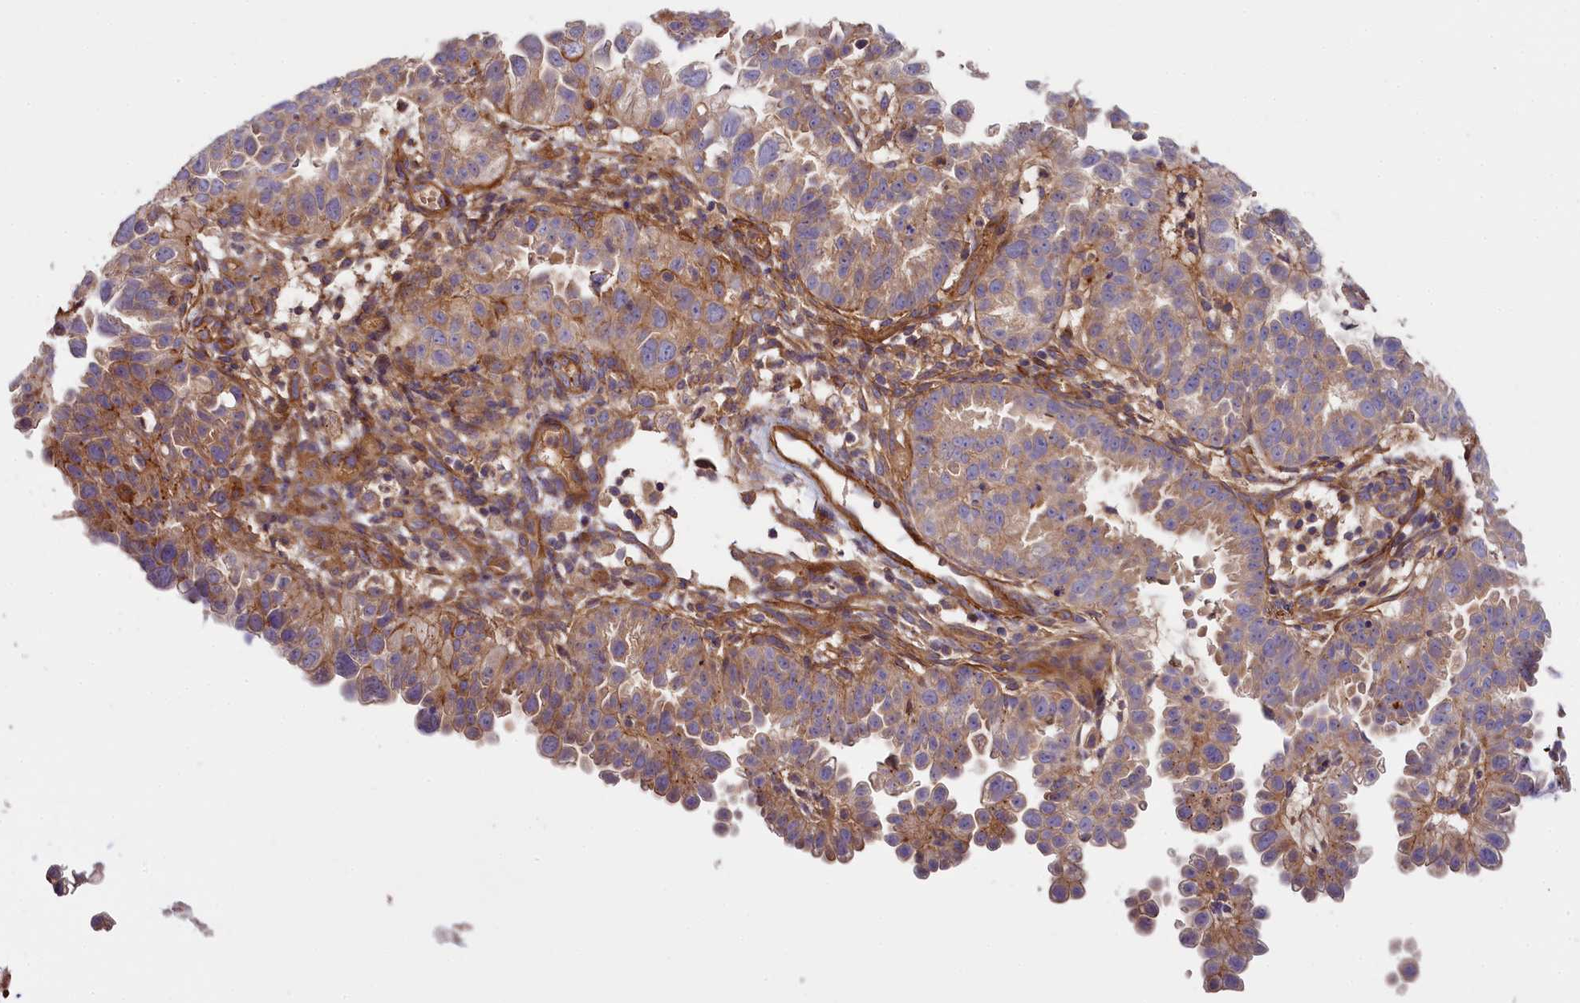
{"staining": {"intensity": "weak", "quantity": ">75%", "location": "cytoplasmic/membranous"}, "tissue": "endometrial cancer", "cell_type": "Tumor cells", "image_type": "cancer", "snomed": [{"axis": "morphology", "description": "Adenocarcinoma, NOS"}, {"axis": "topography", "description": "Endometrium"}], "caption": "Endometrial adenocarcinoma stained for a protein displays weak cytoplasmic/membranous positivity in tumor cells. The staining is performed using DAB brown chromogen to label protein expression. The nuclei are counter-stained blue using hematoxylin.", "gene": "FUZ", "patient": {"sex": "female", "age": 85}}